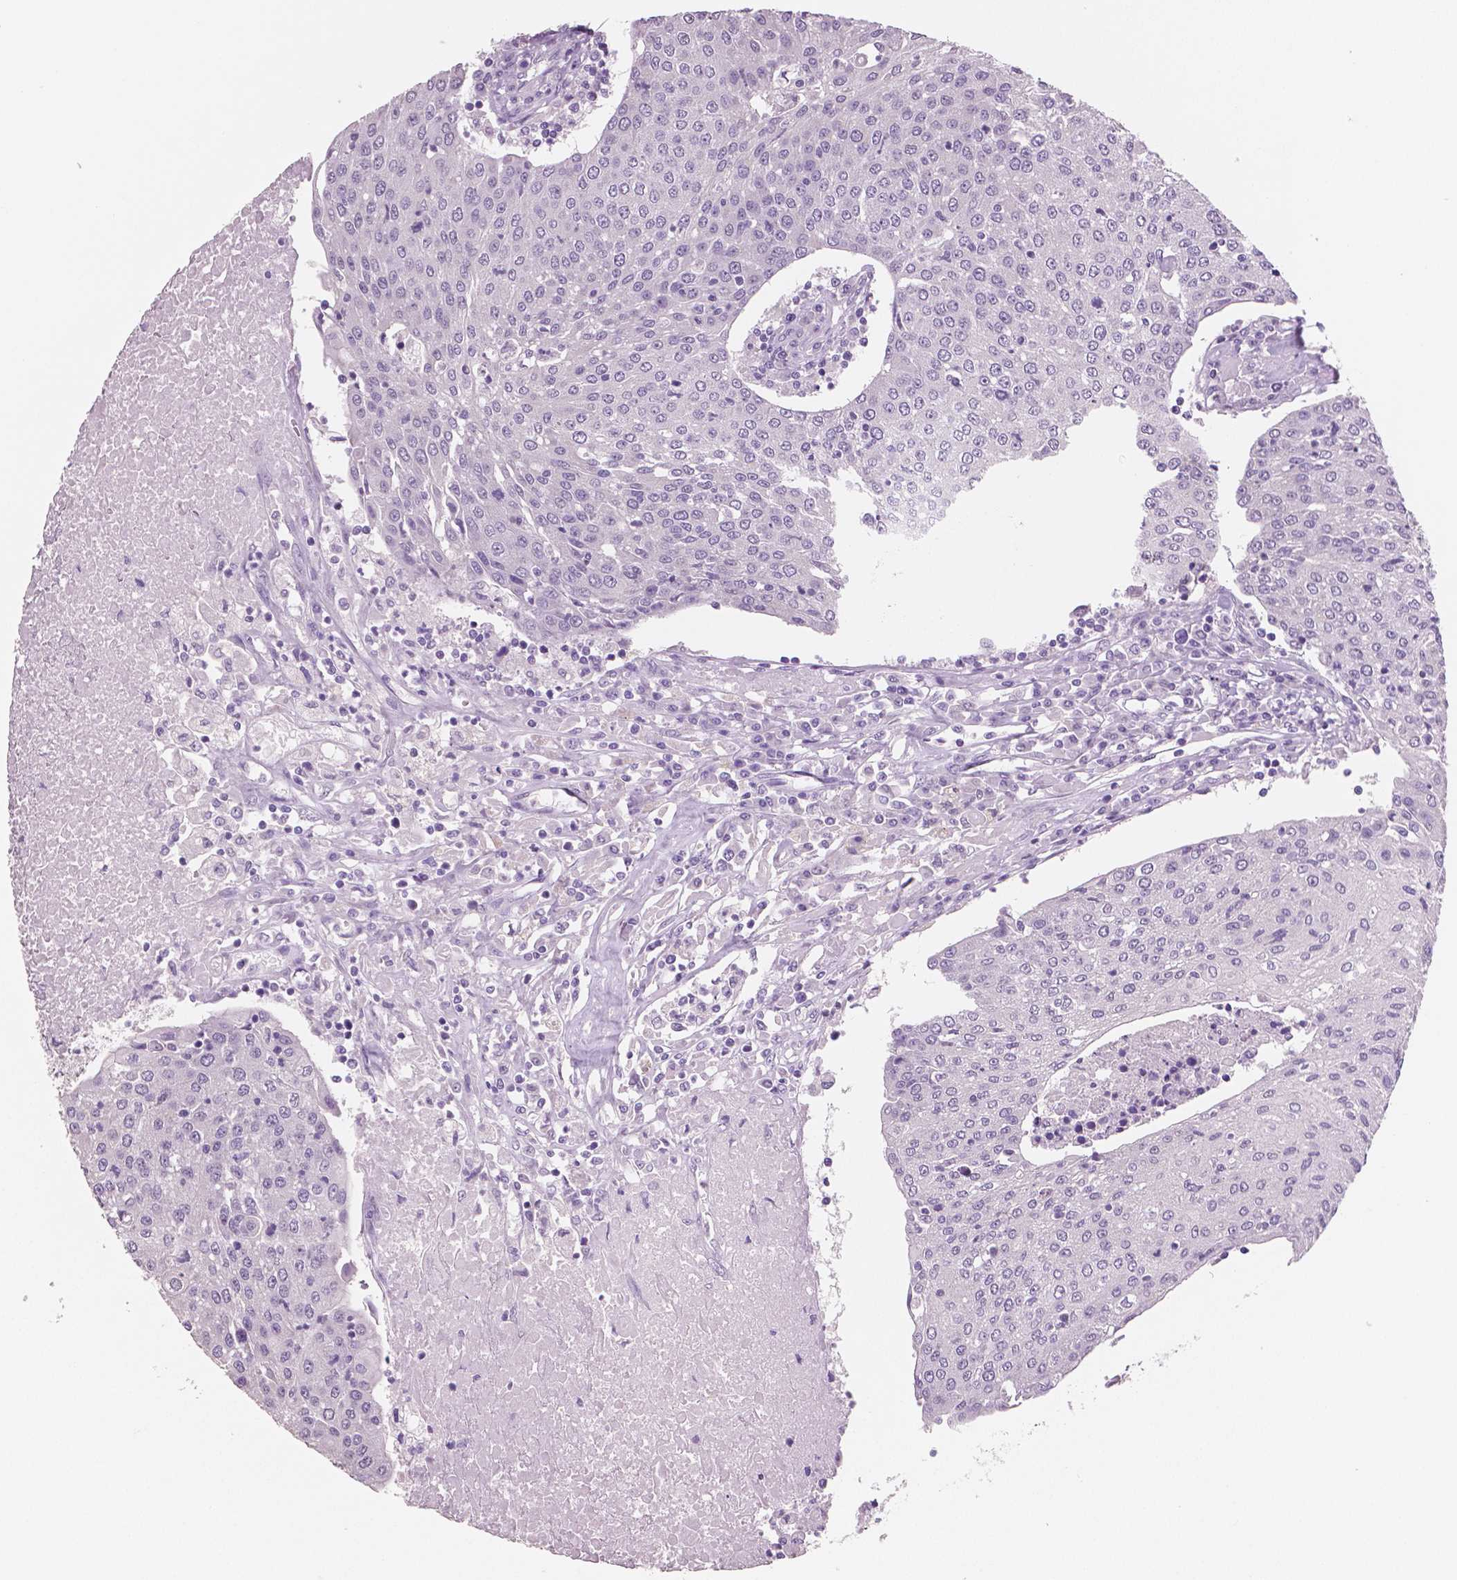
{"staining": {"intensity": "negative", "quantity": "none", "location": "none"}, "tissue": "urothelial cancer", "cell_type": "Tumor cells", "image_type": "cancer", "snomed": [{"axis": "morphology", "description": "Urothelial carcinoma, High grade"}, {"axis": "topography", "description": "Urinary bladder"}], "caption": "The photomicrograph shows no significant expression in tumor cells of urothelial cancer.", "gene": "NECAB2", "patient": {"sex": "female", "age": 85}}